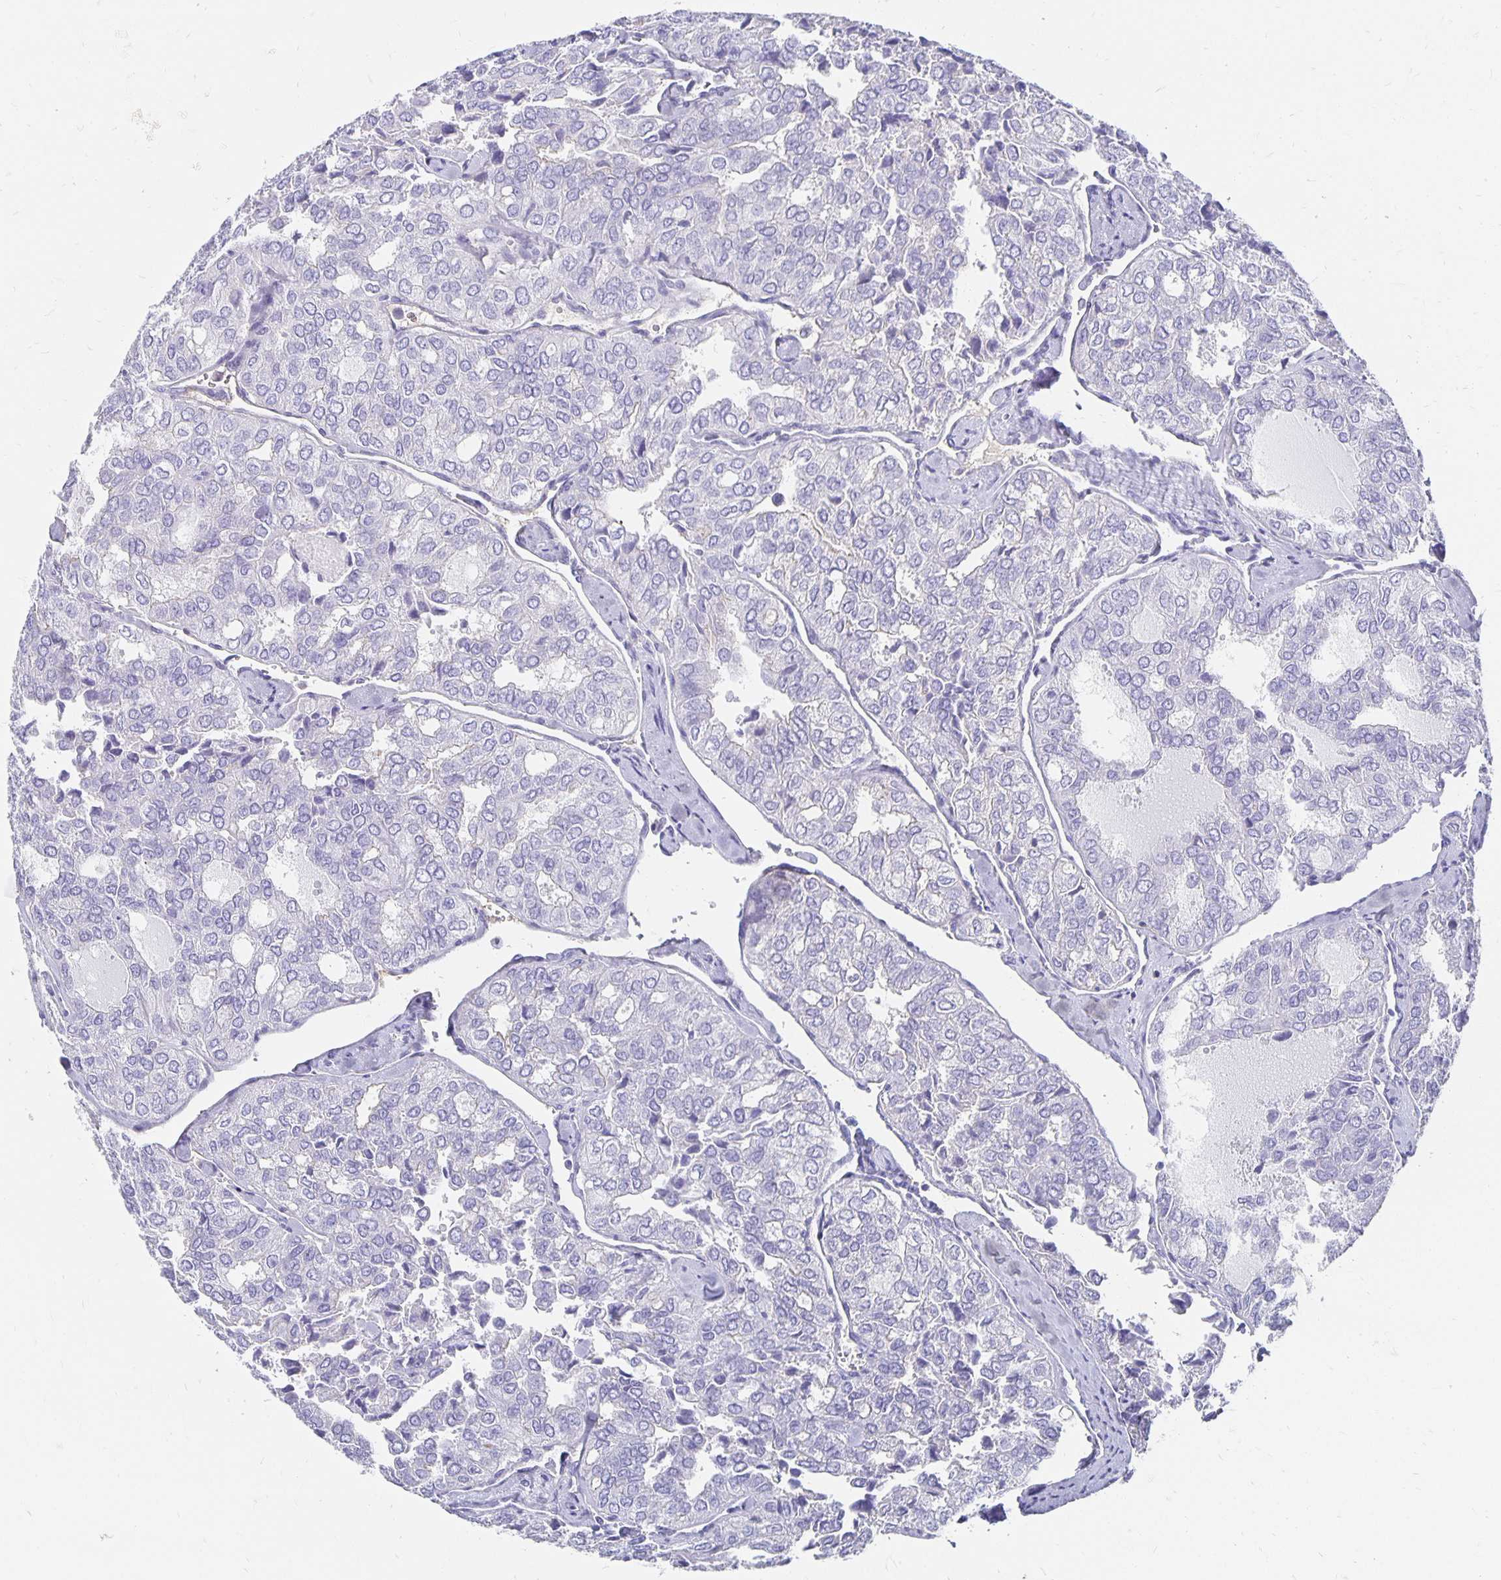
{"staining": {"intensity": "negative", "quantity": "none", "location": "none"}, "tissue": "thyroid cancer", "cell_type": "Tumor cells", "image_type": "cancer", "snomed": [{"axis": "morphology", "description": "Follicular adenoma carcinoma, NOS"}, {"axis": "topography", "description": "Thyroid gland"}], "caption": "Photomicrograph shows no protein positivity in tumor cells of thyroid cancer tissue.", "gene": "APOB", "patient": {"sex": "male", "age": 75}}